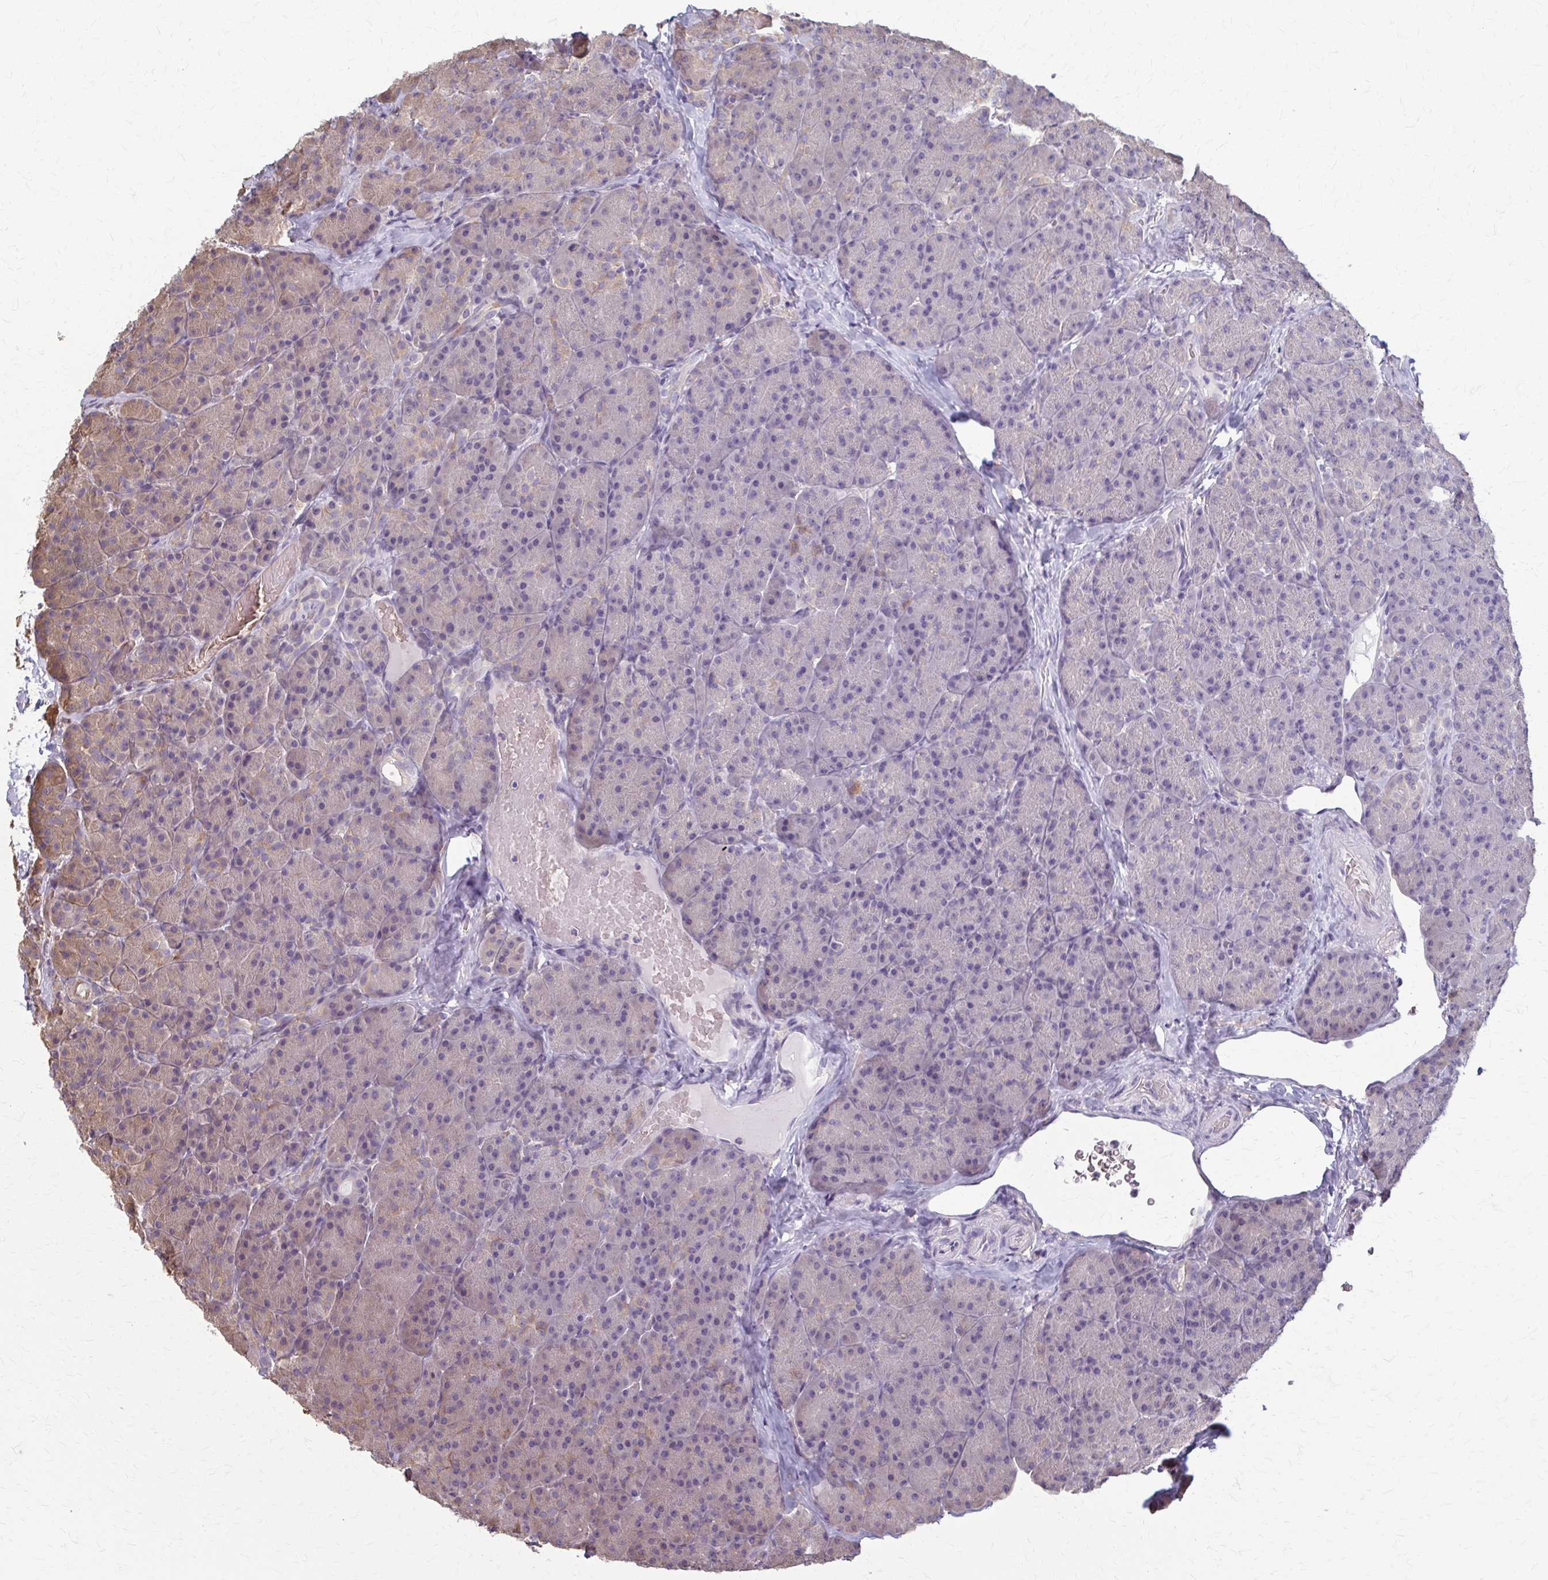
{"staining": {"intensity": "weak", "quantity": "25%-75%", "location": "cytoplasmic/membranous"}, "tissue": "pancreas", "cell_type": "Exocrine glandular cells", "image_type": "normal", "snomed": [{"axis": "morphology", "description": "Normal tissue, NOS"}, {"axis": "topography", "description": "Pancreas"}], "caption": "Brown immunohistochemical staining in benign pancreas reveals weak cytoplasmic/membranous staining in approximately 25%-75% of exocrine glandular cells.", "gene": "ZNF34", "patient": {"sex": "male", "age": 57}}